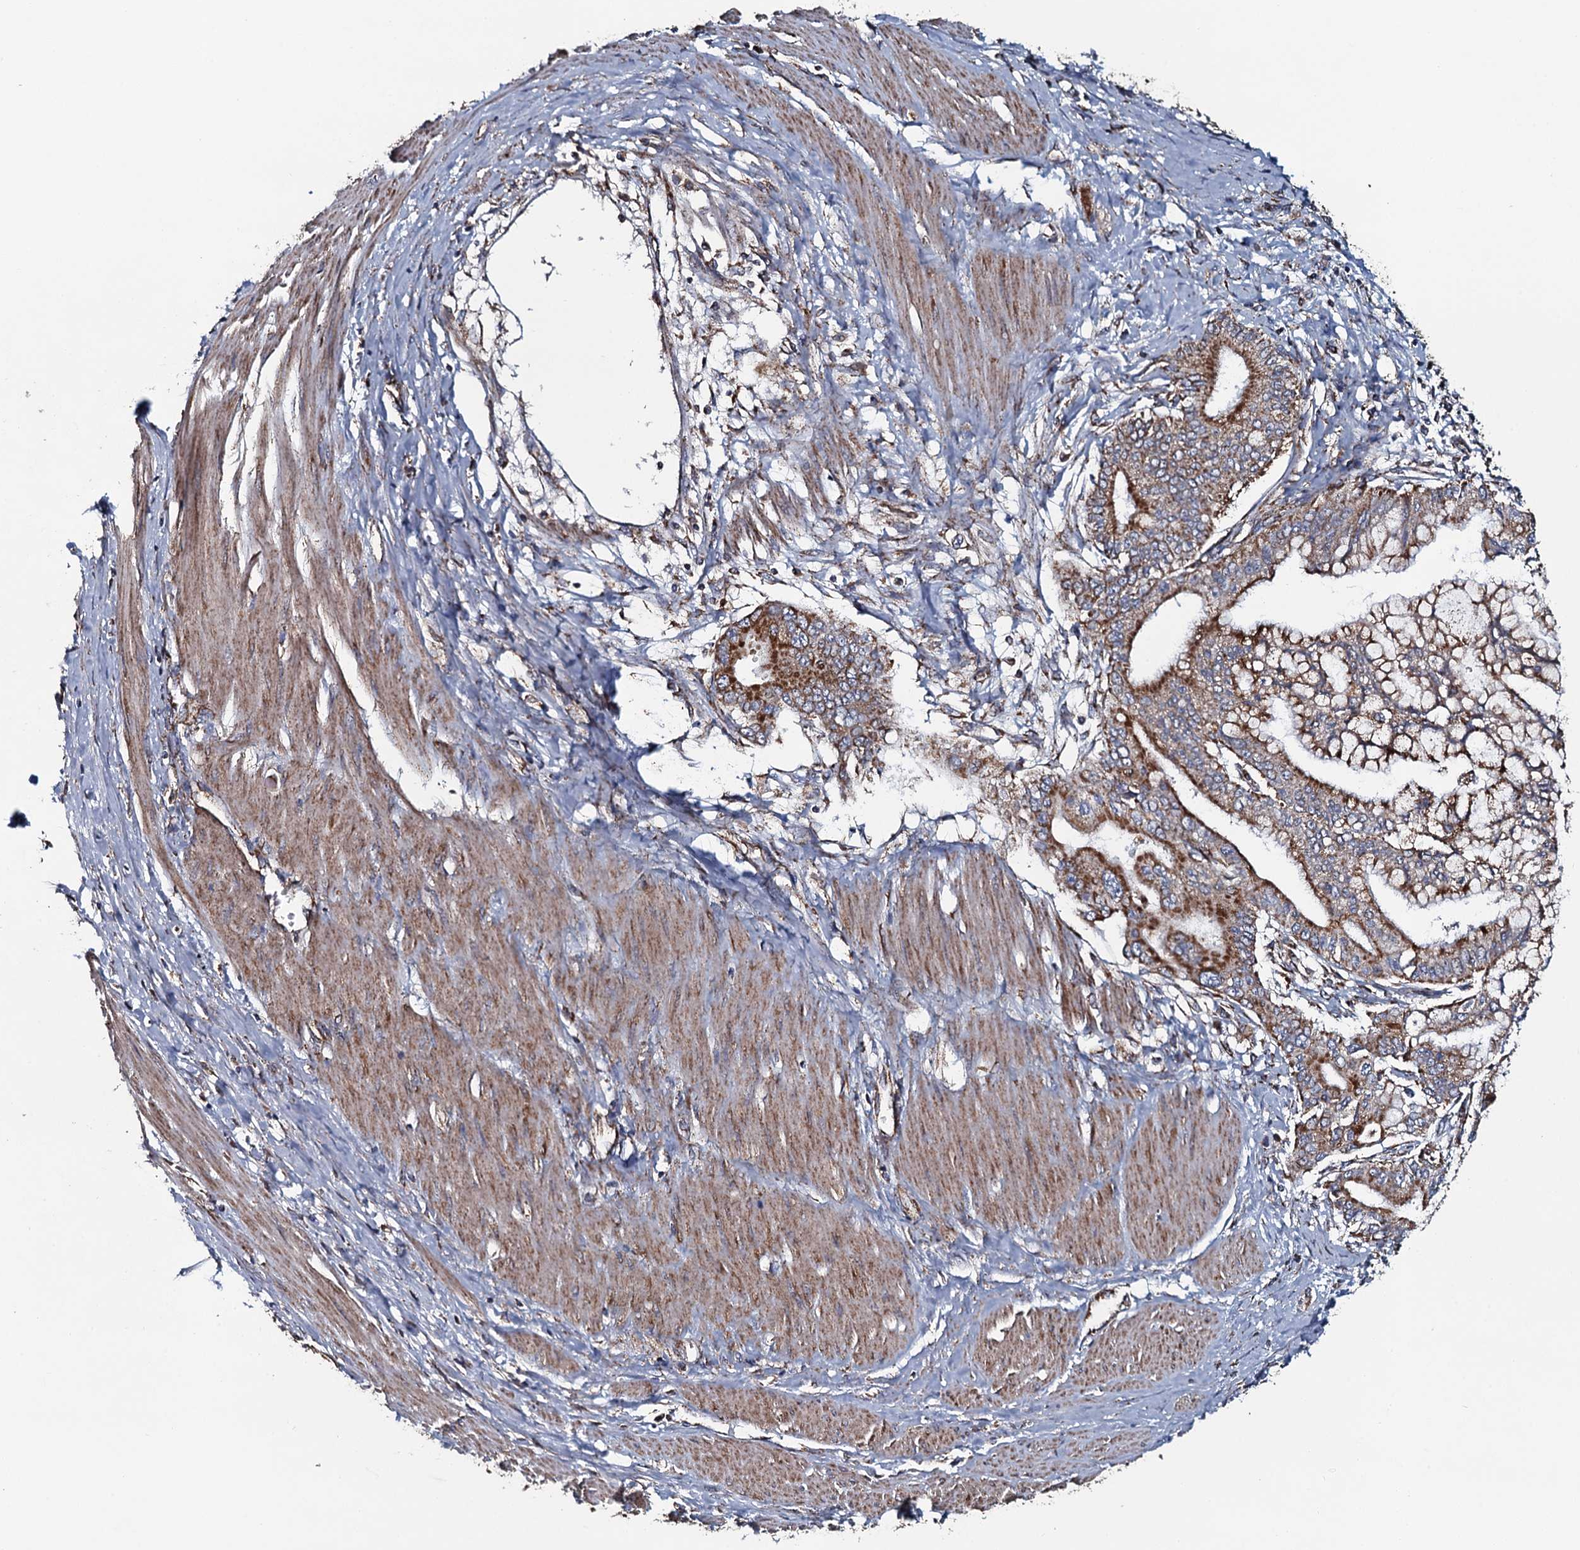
{"staining": {"intensity": "strong", "quantity": ">75%", "location": "cytoplasmic/membranous"}, "tissue": "pancreatic cancer", "cell_type": "Tumor cells", "image_type": "cancer", "snomed": [{"axis": "morphology", "description": "Adenocarcinoma, NOS"}, {"axis": "topography", "description": "Pancreas"}], "caption": "Immunohistochemical staining of pancreatic adenocarcinoma exhibits strong cytoplasmic/membranous protein positivity in approximately >75% of tumor cells. The staining is performed using DAB brown chromogen to label protein expression. The nuclei are counter-stained blue using hematoxylin.", "gene": "EVC2", "patient": {"sex": "male", "age": 46}}